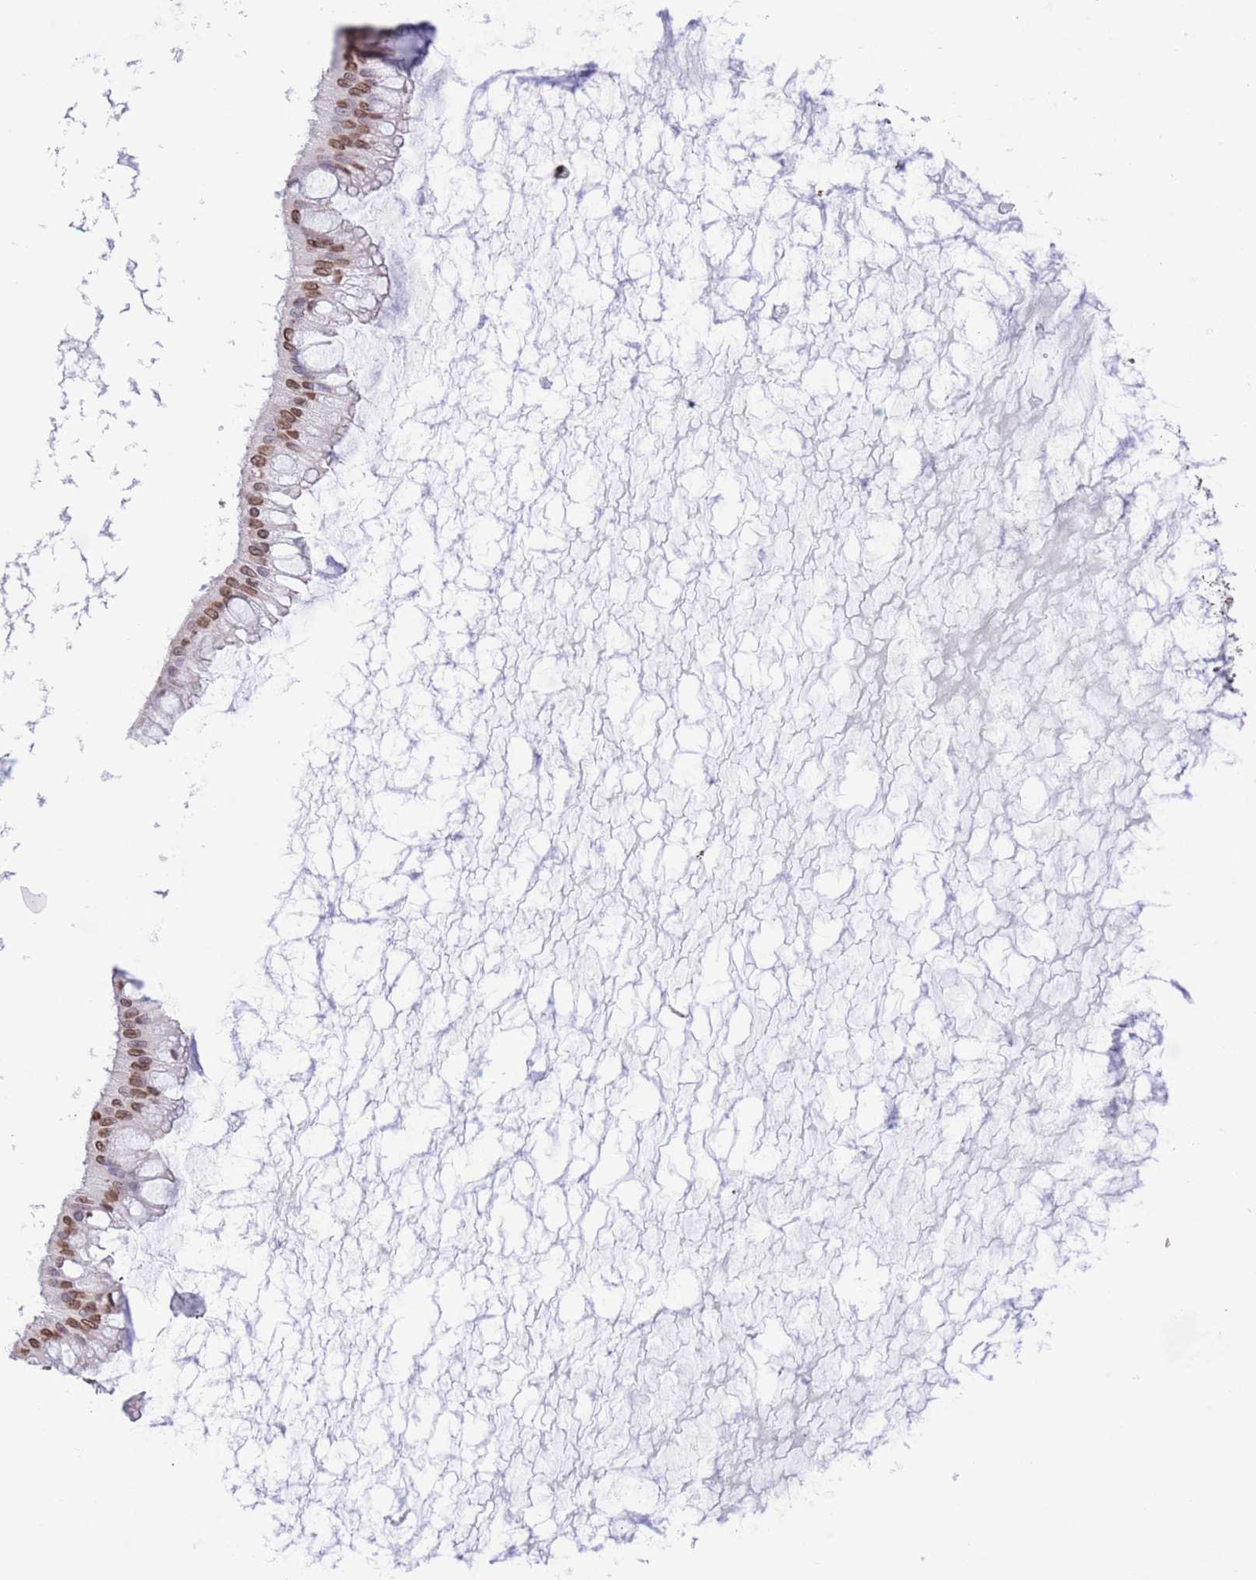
{"staining": {"intensity": "moderate", "quantity": ">75%", "location": "nuclear"}, "tissue": "ovarian cancer", "cell_type": "Tumor cells", "image_type": "cancer", "snomed": [{"axis": "morphology", "description": "Cystadenocarcinoma, mucinous, NOS"}, {"axis": "topography", "description": "Ovary"}], "caption": "Moderate nuclear protein expression is appreciated in approximately >75% of tumor cells in mucinous cystadenocarcinoma (ovarian). (Brightfield microscopy of DAB IHC at high magnification).", "gene": "H2BC11", "patient": {"sex": "female", "age": 73}}